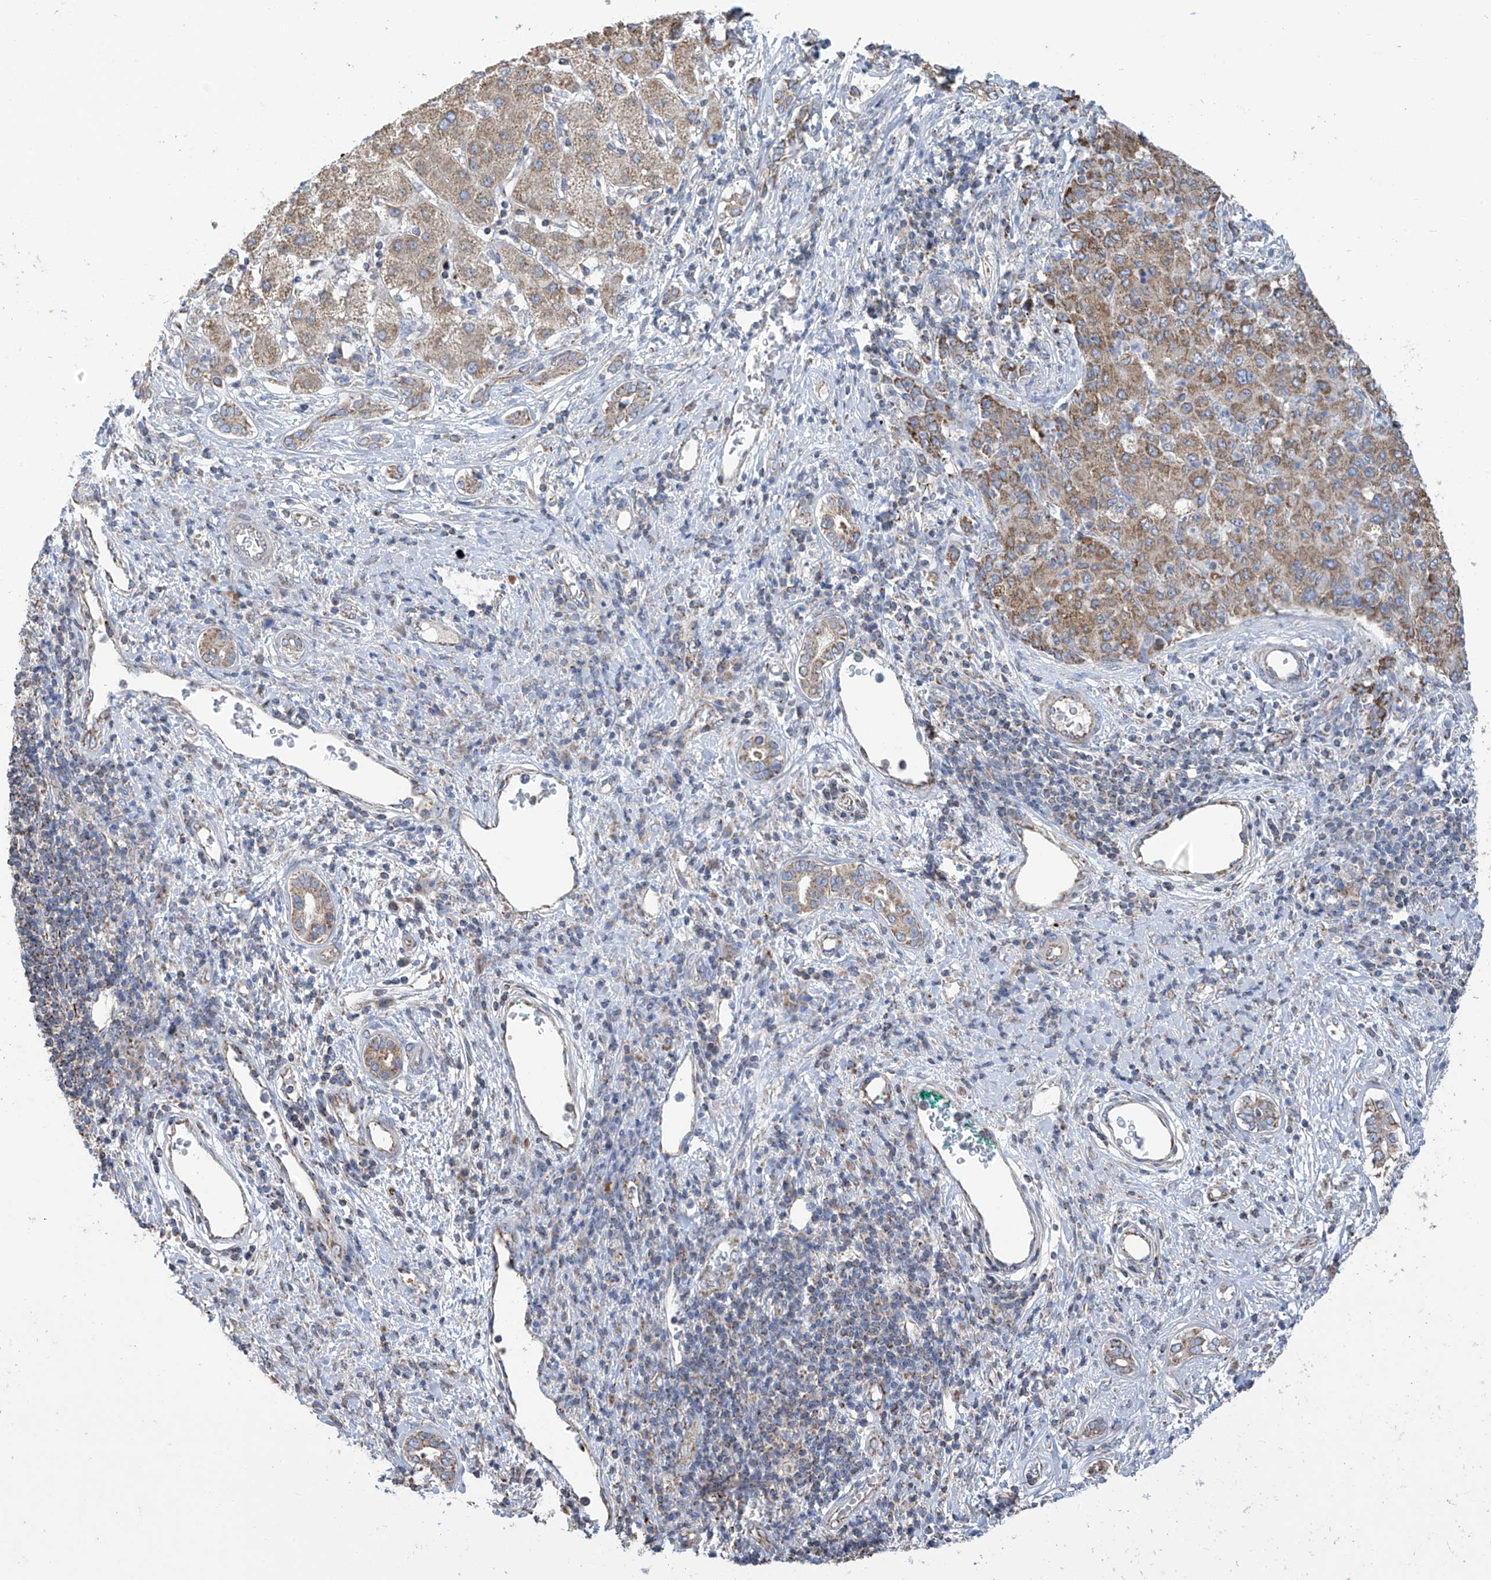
{"staining": {"intensity": "moderate", "quantity": ">75%", "location": "cytoplasmic/membranous"}, "tissue": "liver cancer", "cell_type": "Tumor cells", "image_type": "cancer", "snomed": [{"axis": "morphology", "description": "Carcinoma, Hepatocellular, NOS"}, {"axis": "topography", "description": "Liver"}], "caption": "An immunohistochemistry micrograph of neoplastic tissue is shown. Protein staining in brown highlights moderate cytoplasmic/membranous positivity in hepatocellular carcinoma (liver) within tumor cells.", "gene": "PNPT1", "patient": {"sex": "male", "age": 65}}